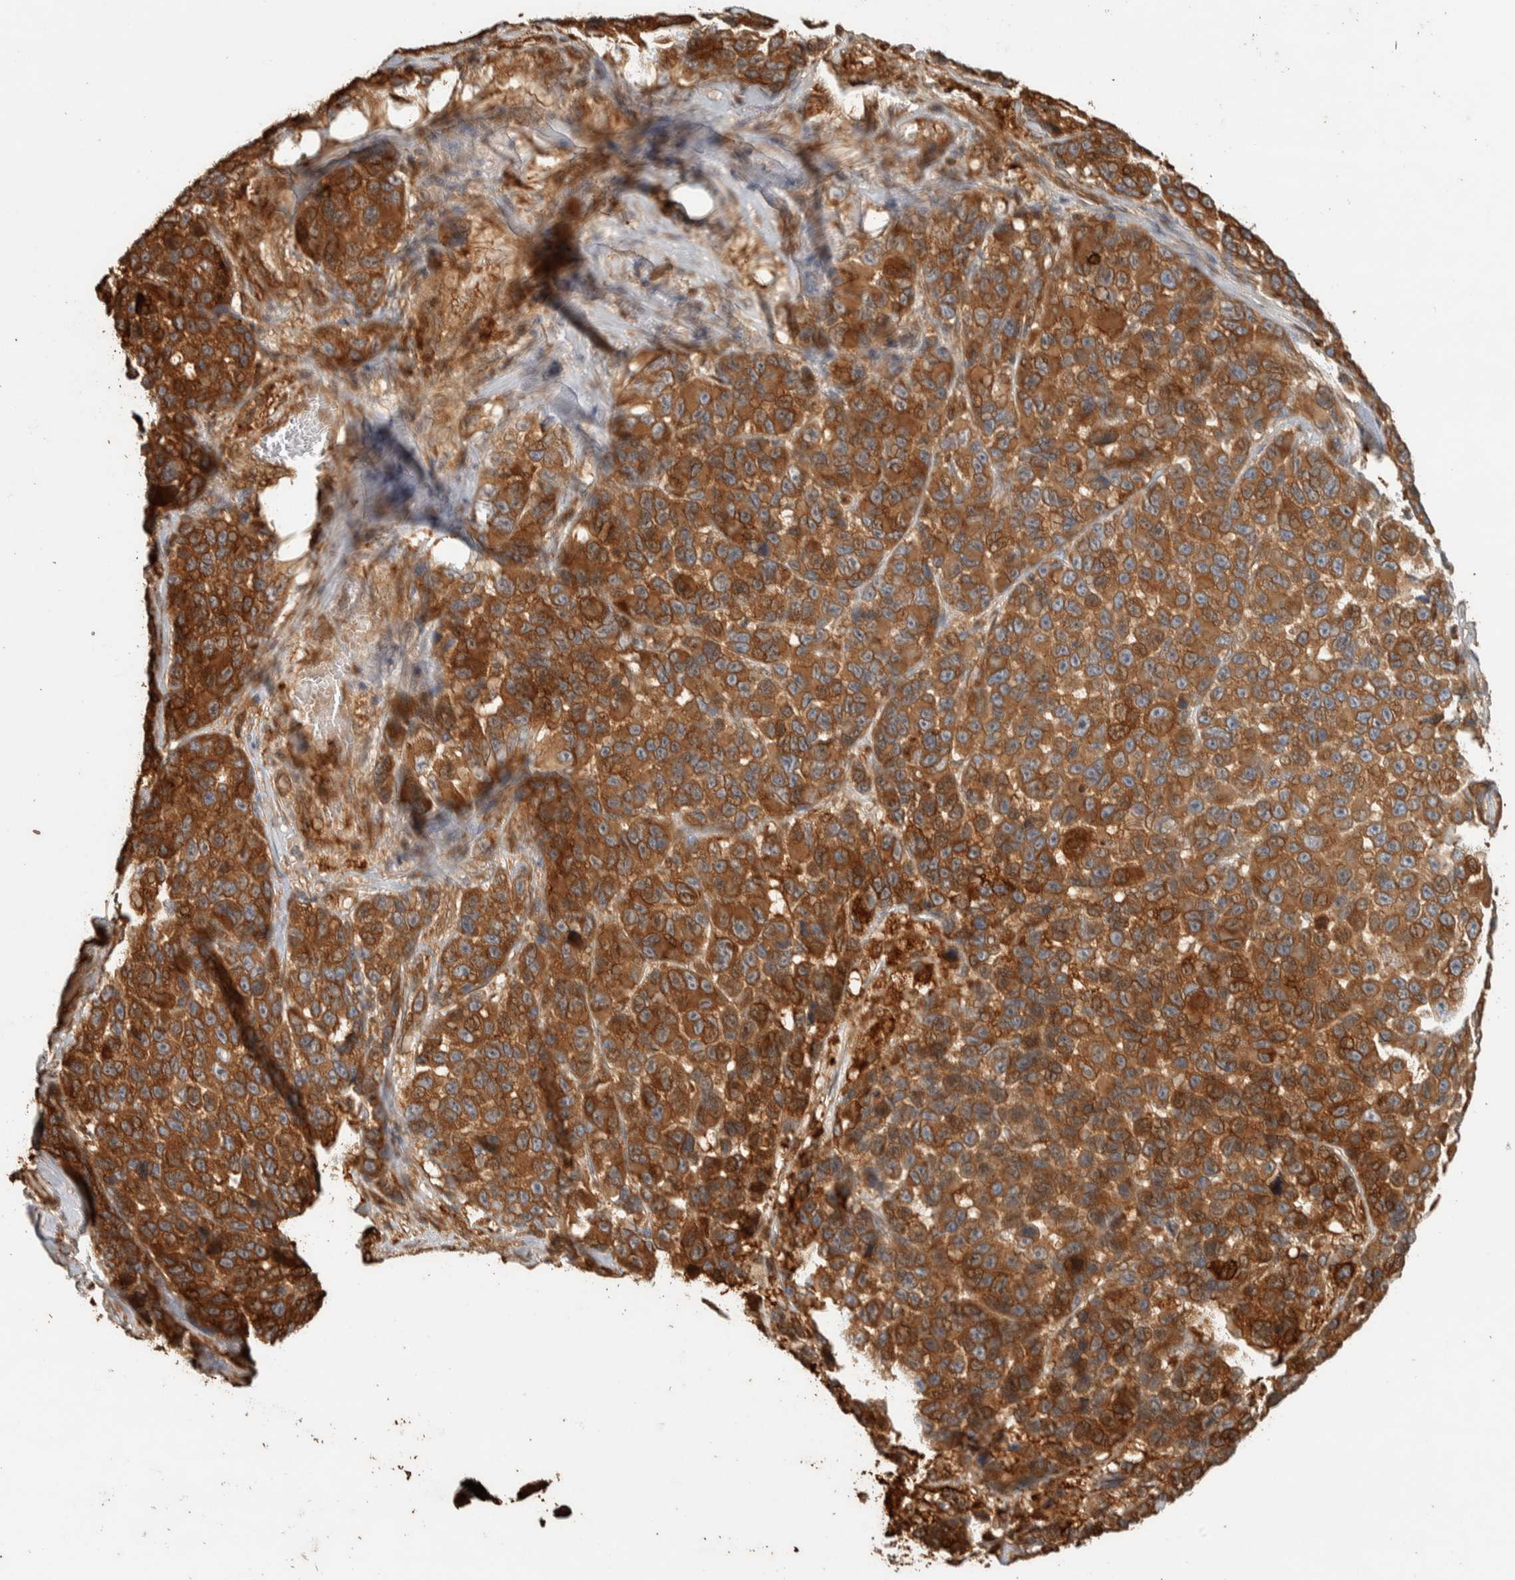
{"staining": {"intensity": "strong", "quantity": ">75%", "location": "cytoplasmic/membranous"}, "tissue": "melanoma", "cell_type": "Tumor cells", "image_type": "cancer", "snomed": [{"axis": "morphology", "description": "Malignant melanoma, NOS"}, {"axis": "topography", "description": "Skin"}], "caption": "This photomicrograph reveals immunohistochemistry staining of human melanoma, with high strong cytoplasmic/membranous staining in about >75% of tumor cells.", "gene": "EXOC7", "patient": {"sex": "male", "age": 53}}